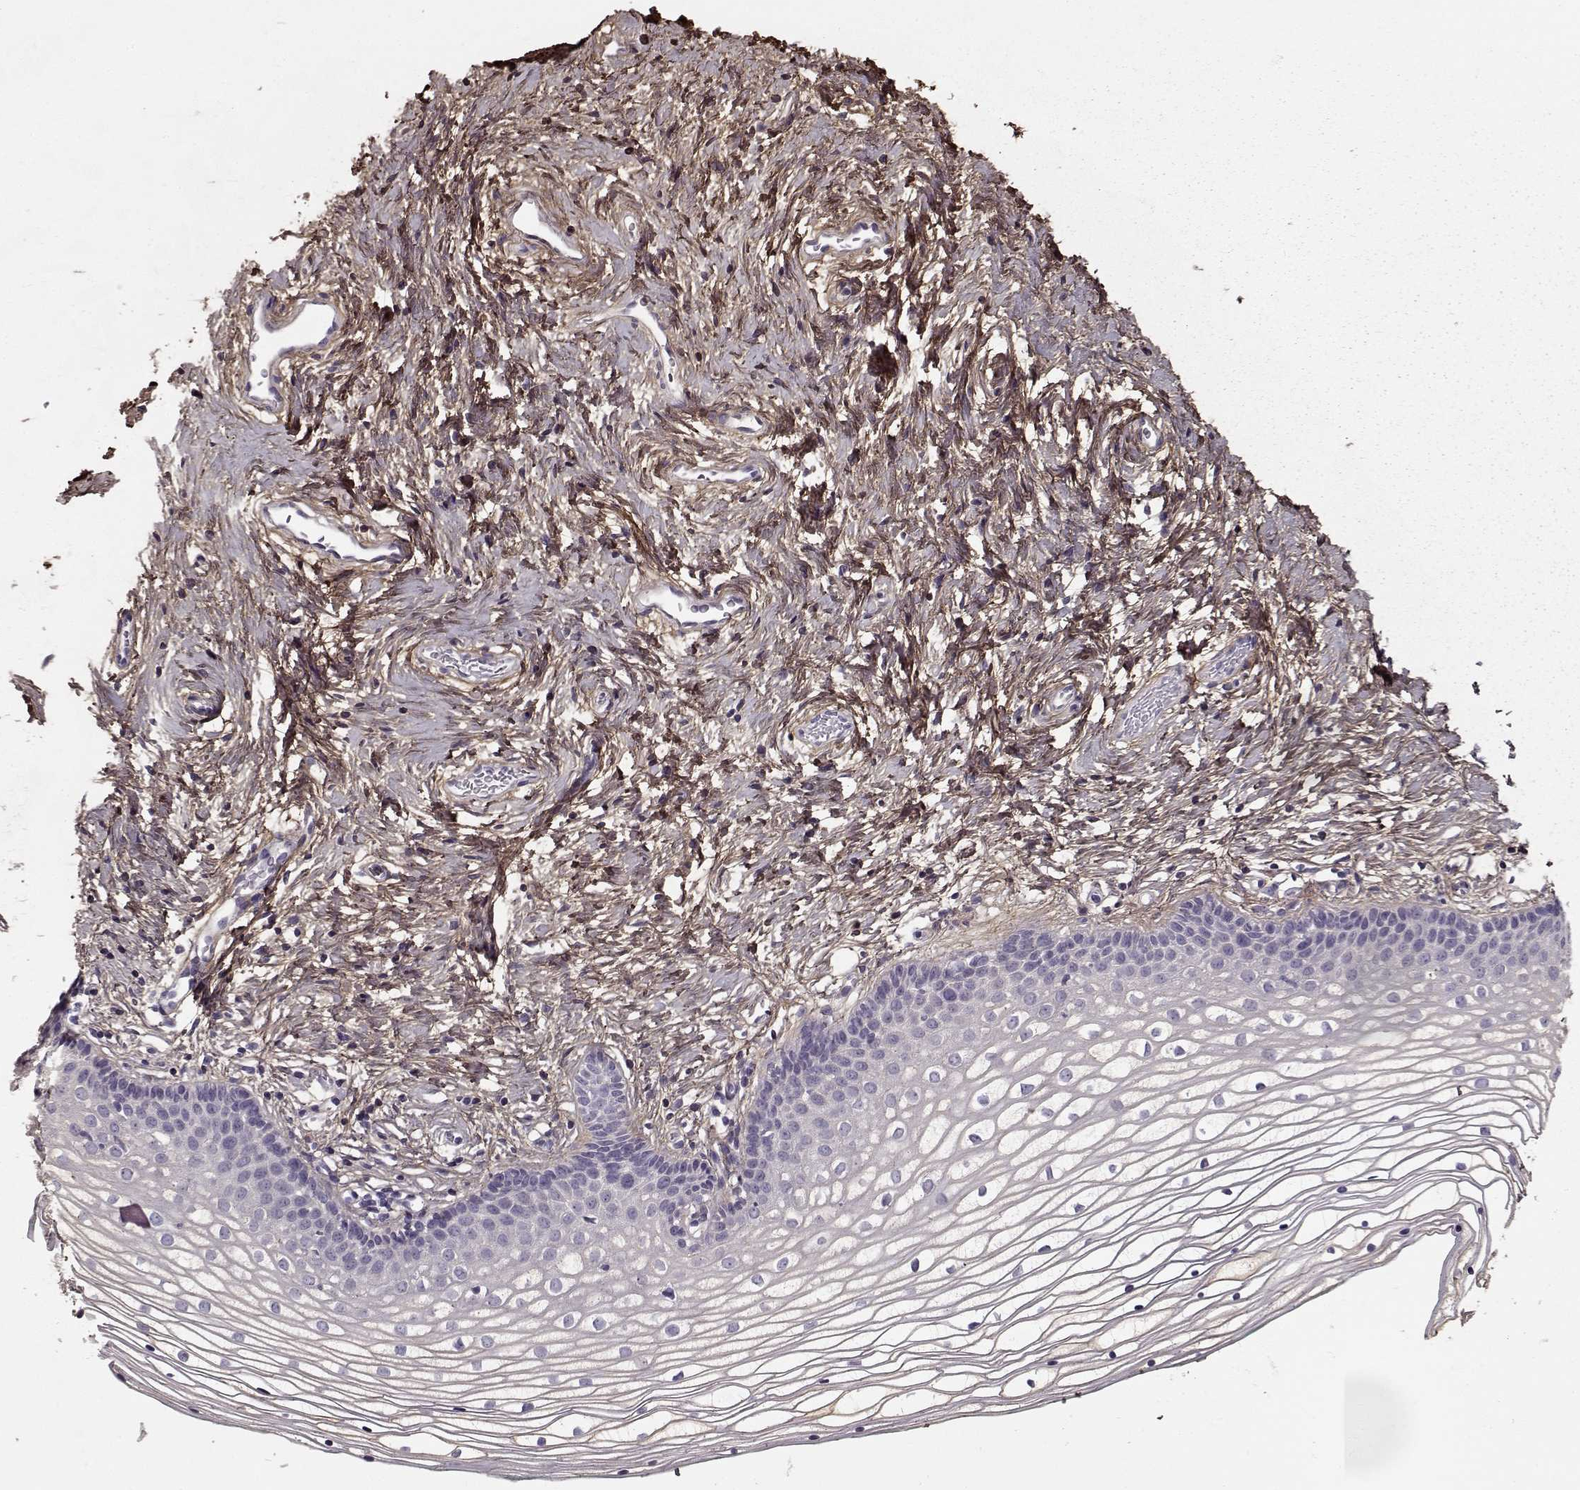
{"staining": {"intensity": "negative", "quantity": "none", "location": "none"}, "tissue": "vagina", "cell_type": "Squamous epithelial cells", "image_type": "normal", "snomed": [{"axis": "morphology", "description": "Normal tissue, NOS"}, {"axis": "topography", "description": "Vagina"}], "caption": "The histopathology image shows no staining of squamous epithelial cells in benign vagina.", "gene": "LUM", "patient": {"sex": "female", "age": 36}}